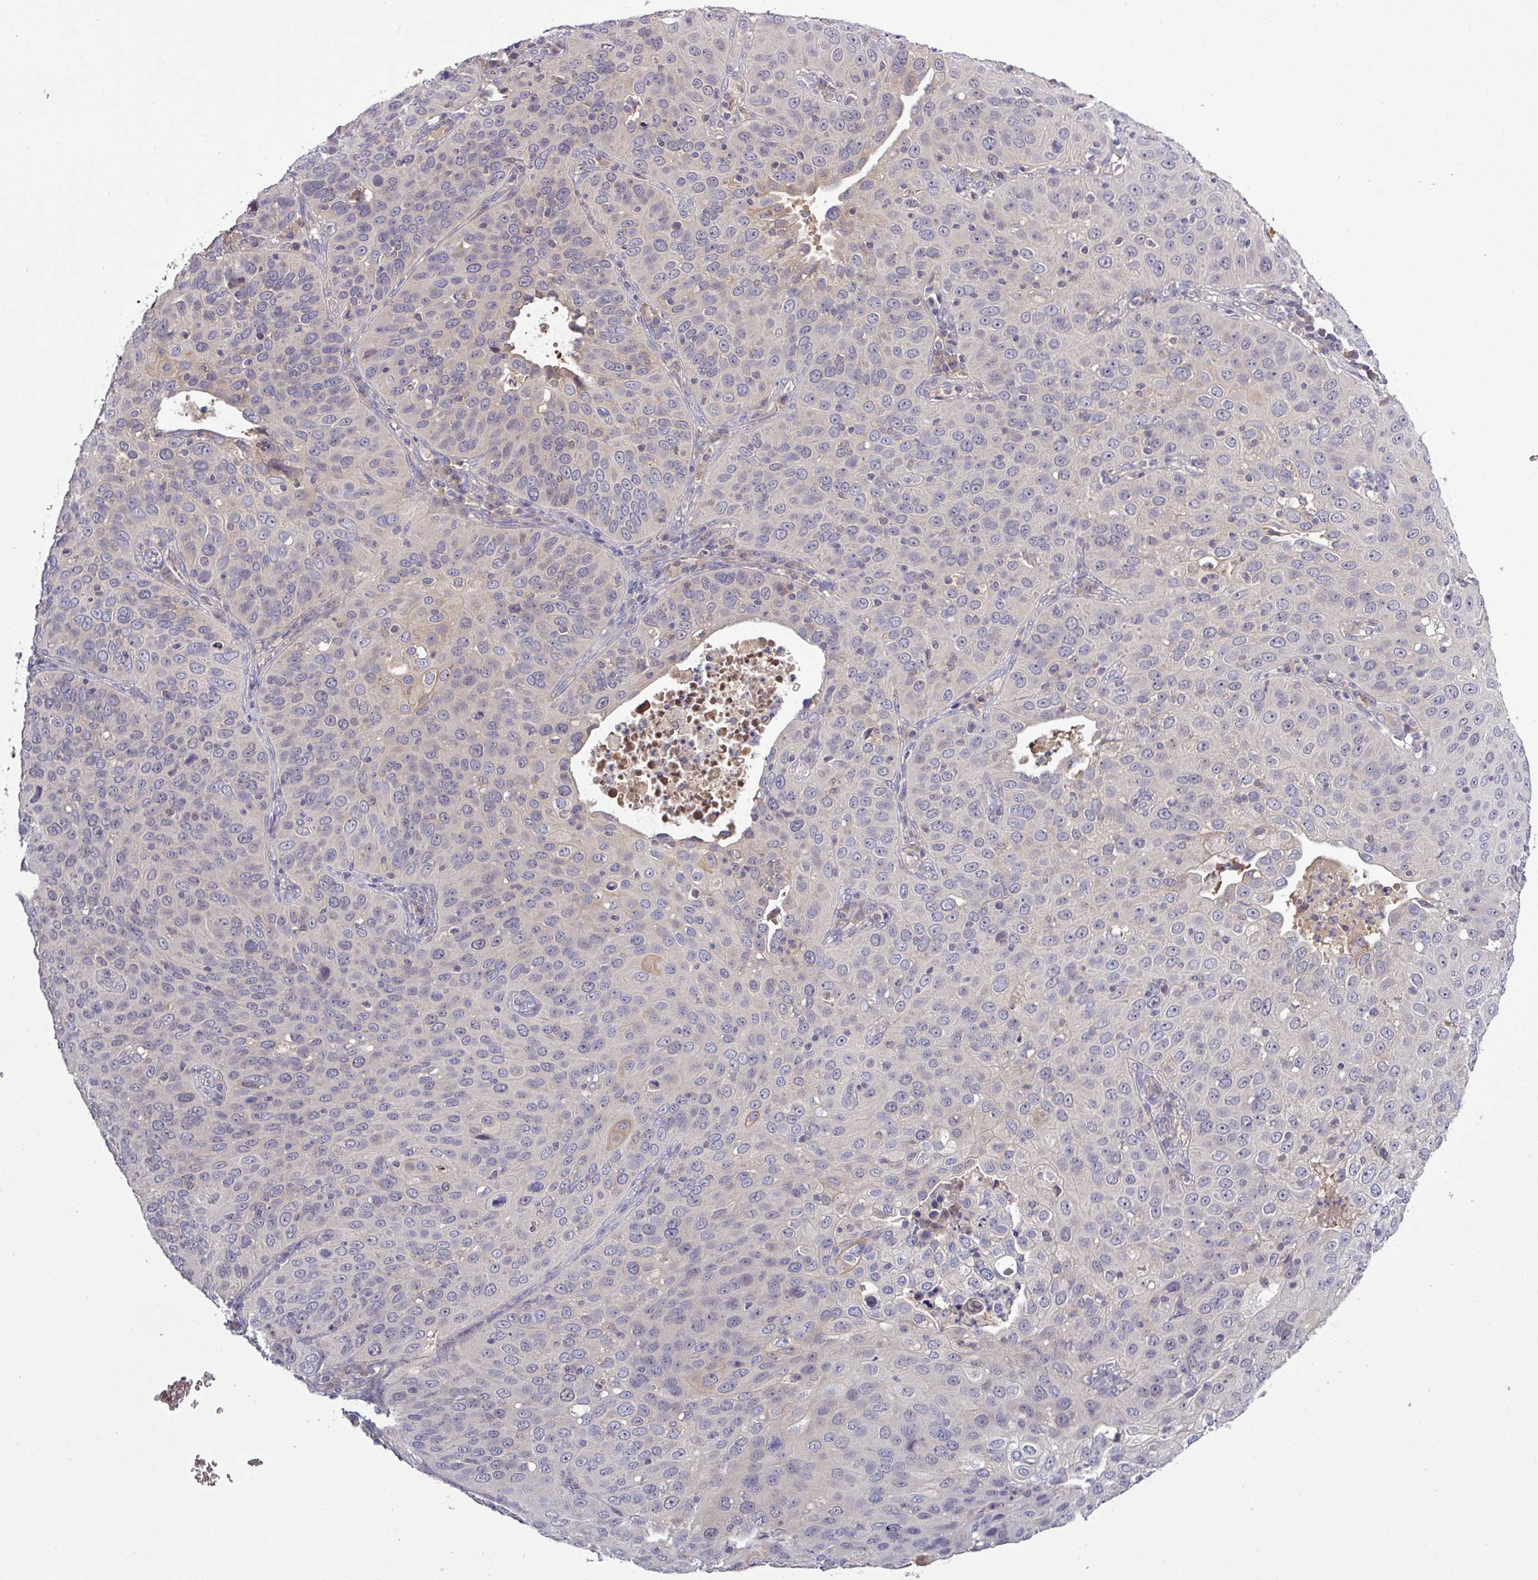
{"staining": {"intensity": "weak", "quantity": "<25%", "location": "cytoplasmic/membranous"}, "tissue": "cervical cancer", "cell_type": "Tumor cells", "image_type": "cancer", "snomed": [{"axis": "morphology", "description": "Squamous cell carcinoma, NOS"}, {"axis": "topography", "description": "Cervix"}], "caption": "IHC image of neoplastic tissue: cervical cancer (squamous cell carcinoma) stained with DAB (3,3'-diaminobenzidine) exhibits no significant protein staining in tumor cells. (DAB immunohistochemistry with hematoxylin counter stain).", "gene": "TMEM62", "patient": {"sex": "female", "age": 36}}